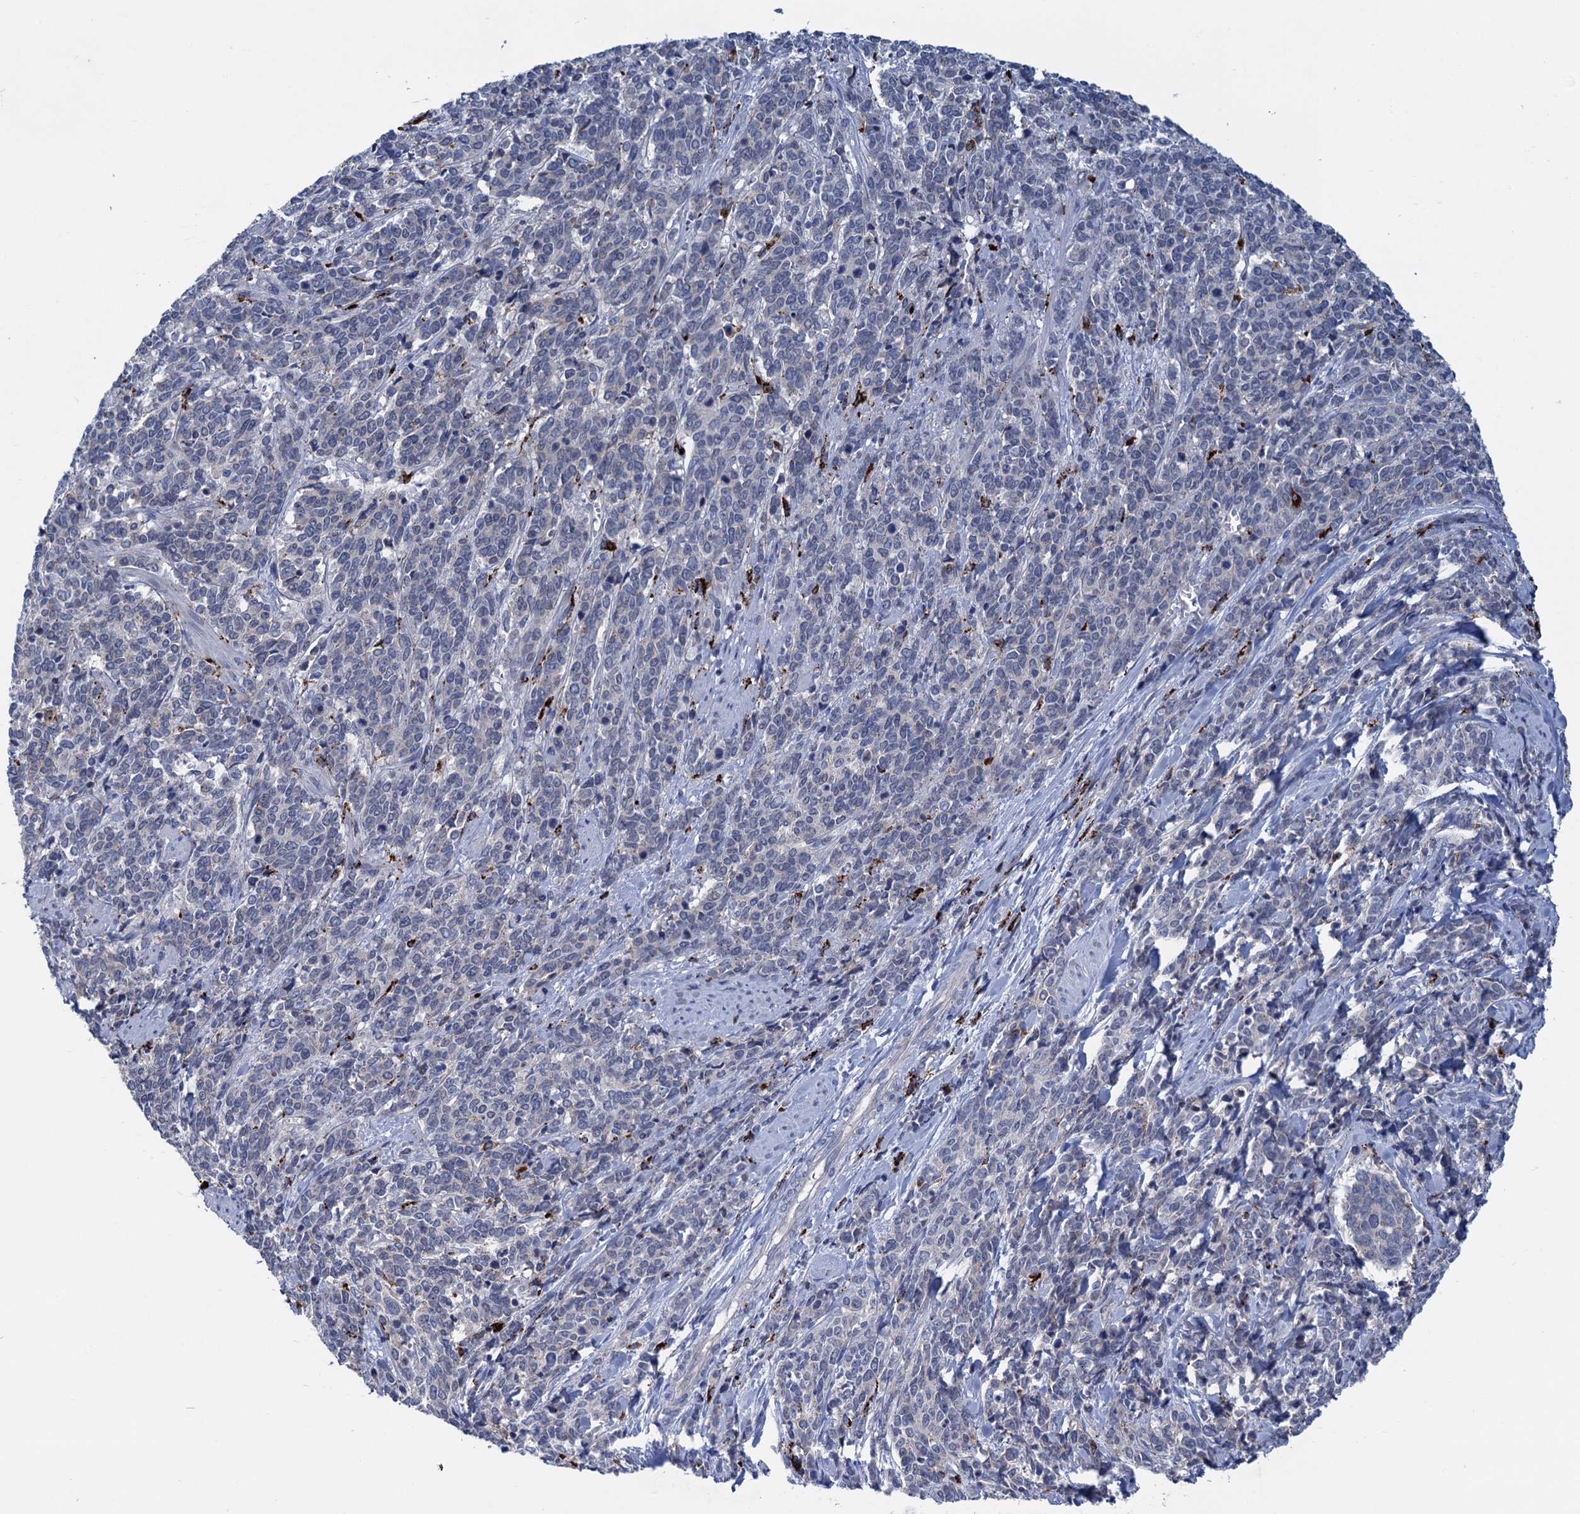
{"staining": {"intensity": "negative", "quantity": "none", "location": "none"}, "tissue": "cervical cancer", "cell_type": "Tumor cells", "image_type": "cancer", "snomed": [{"axis": "morphology", "description": "Squamous cell carcinoma, NOS"}, {"axis": "topography", "description": "Cervix"}], "caption": "Cervical cancer (squamous cell carcinoma) was stained to show a protein in brown. There is no significant expression in tumor cells.", "gene": "ANKS3", "patient": {"sex": "female", "age": 60}}